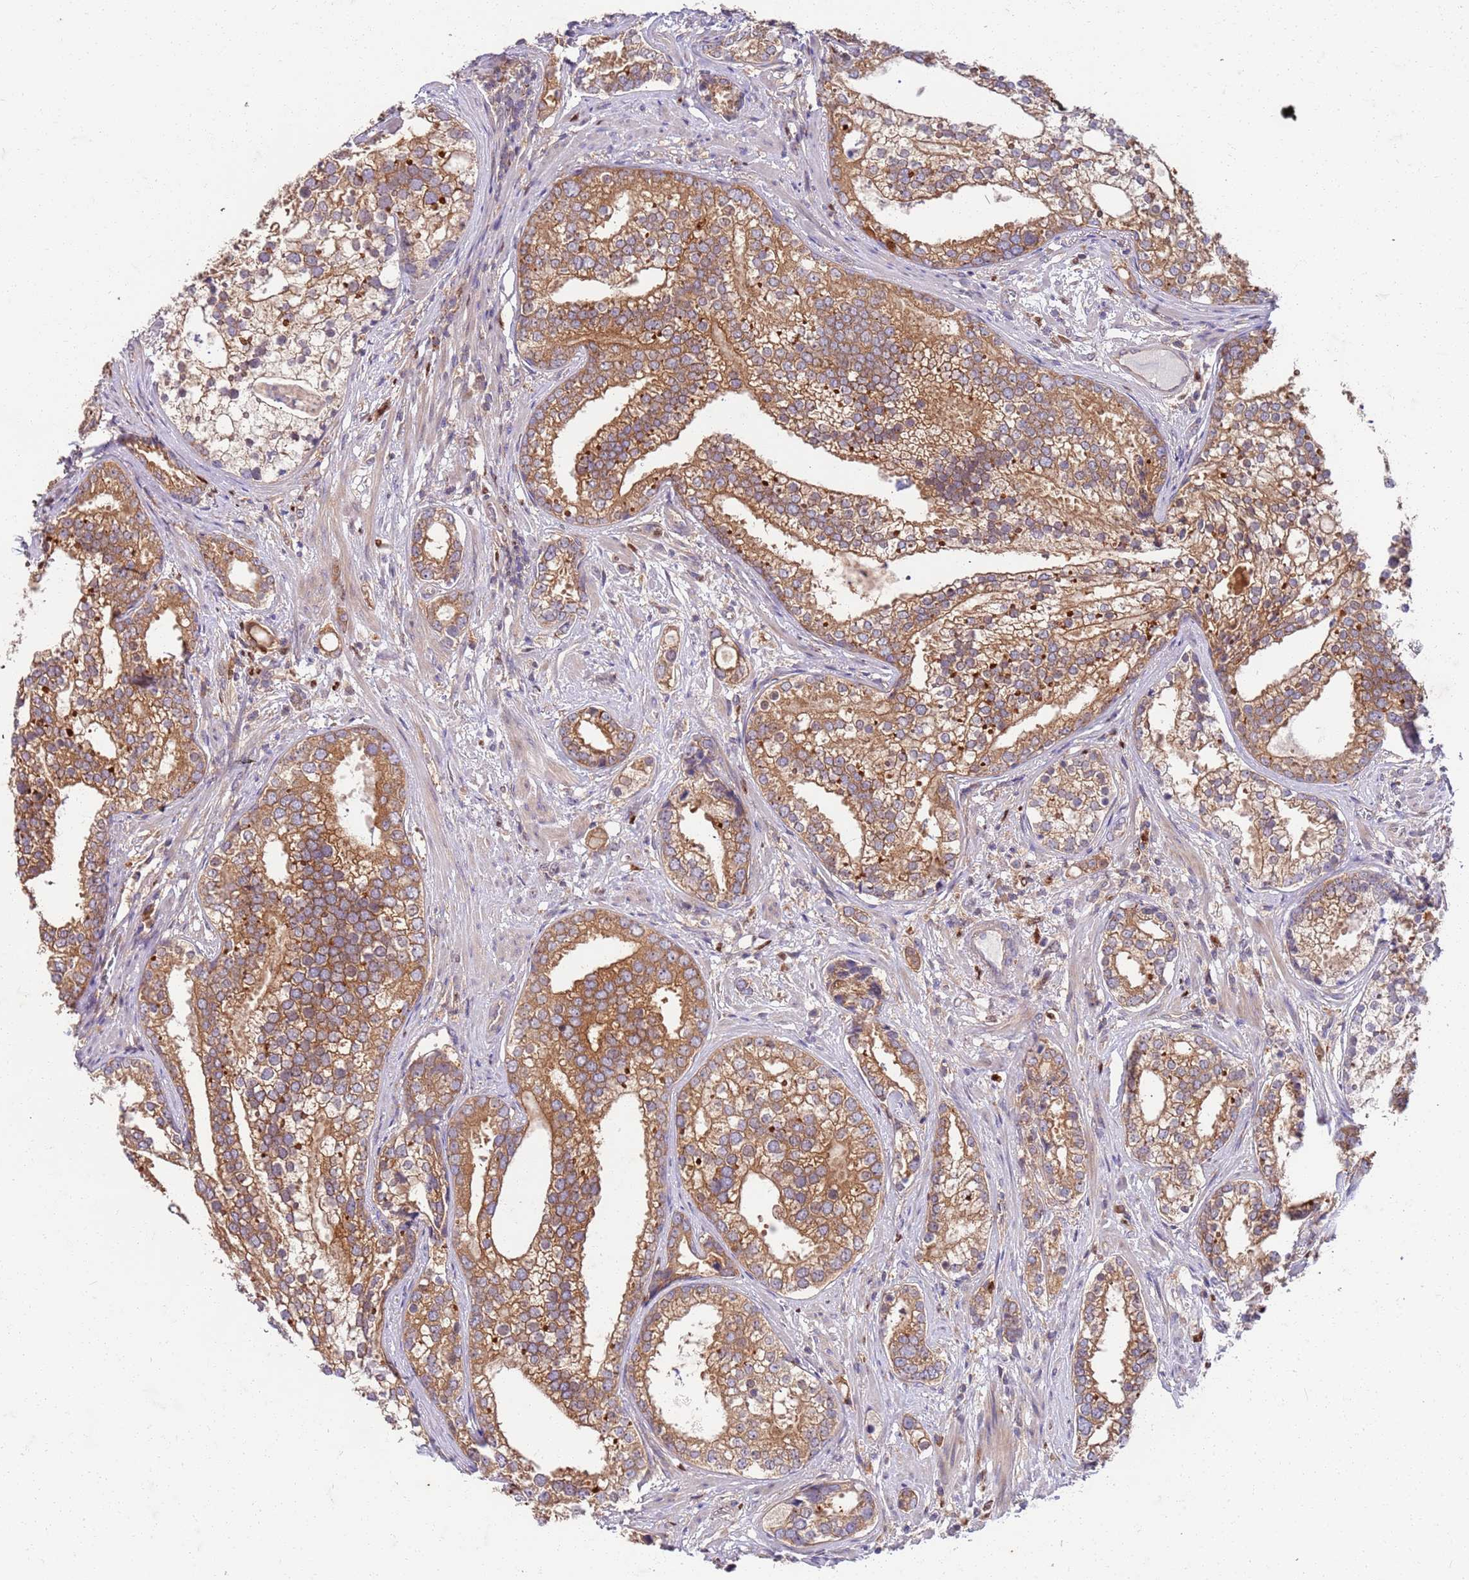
{"staining": {"intensity": "moderate", "quantity": ">75%", "location": "cytoplasmic/membranous"}, "tissue": "prostate cancer", "cell_type": "Tumor cells", "image_type": "cancer", "snomed": [{"axis": "morphology", "description": "Adenocarcinoma, High grade"}, {"axis": "topography", "description": "Prostate"}], "caption": "Immunohistochemical staining of prostate cancer (adenocarcinoma (high-grade)) displays medium levels of moderate cytoplasmic/membranous expression in approximately >75% of tumor cells. (DAB IHC, brown staining for protein, blue staining for nuclei).", "gene": "OSBP", "patient": {"sex": "male", "age": 75}}